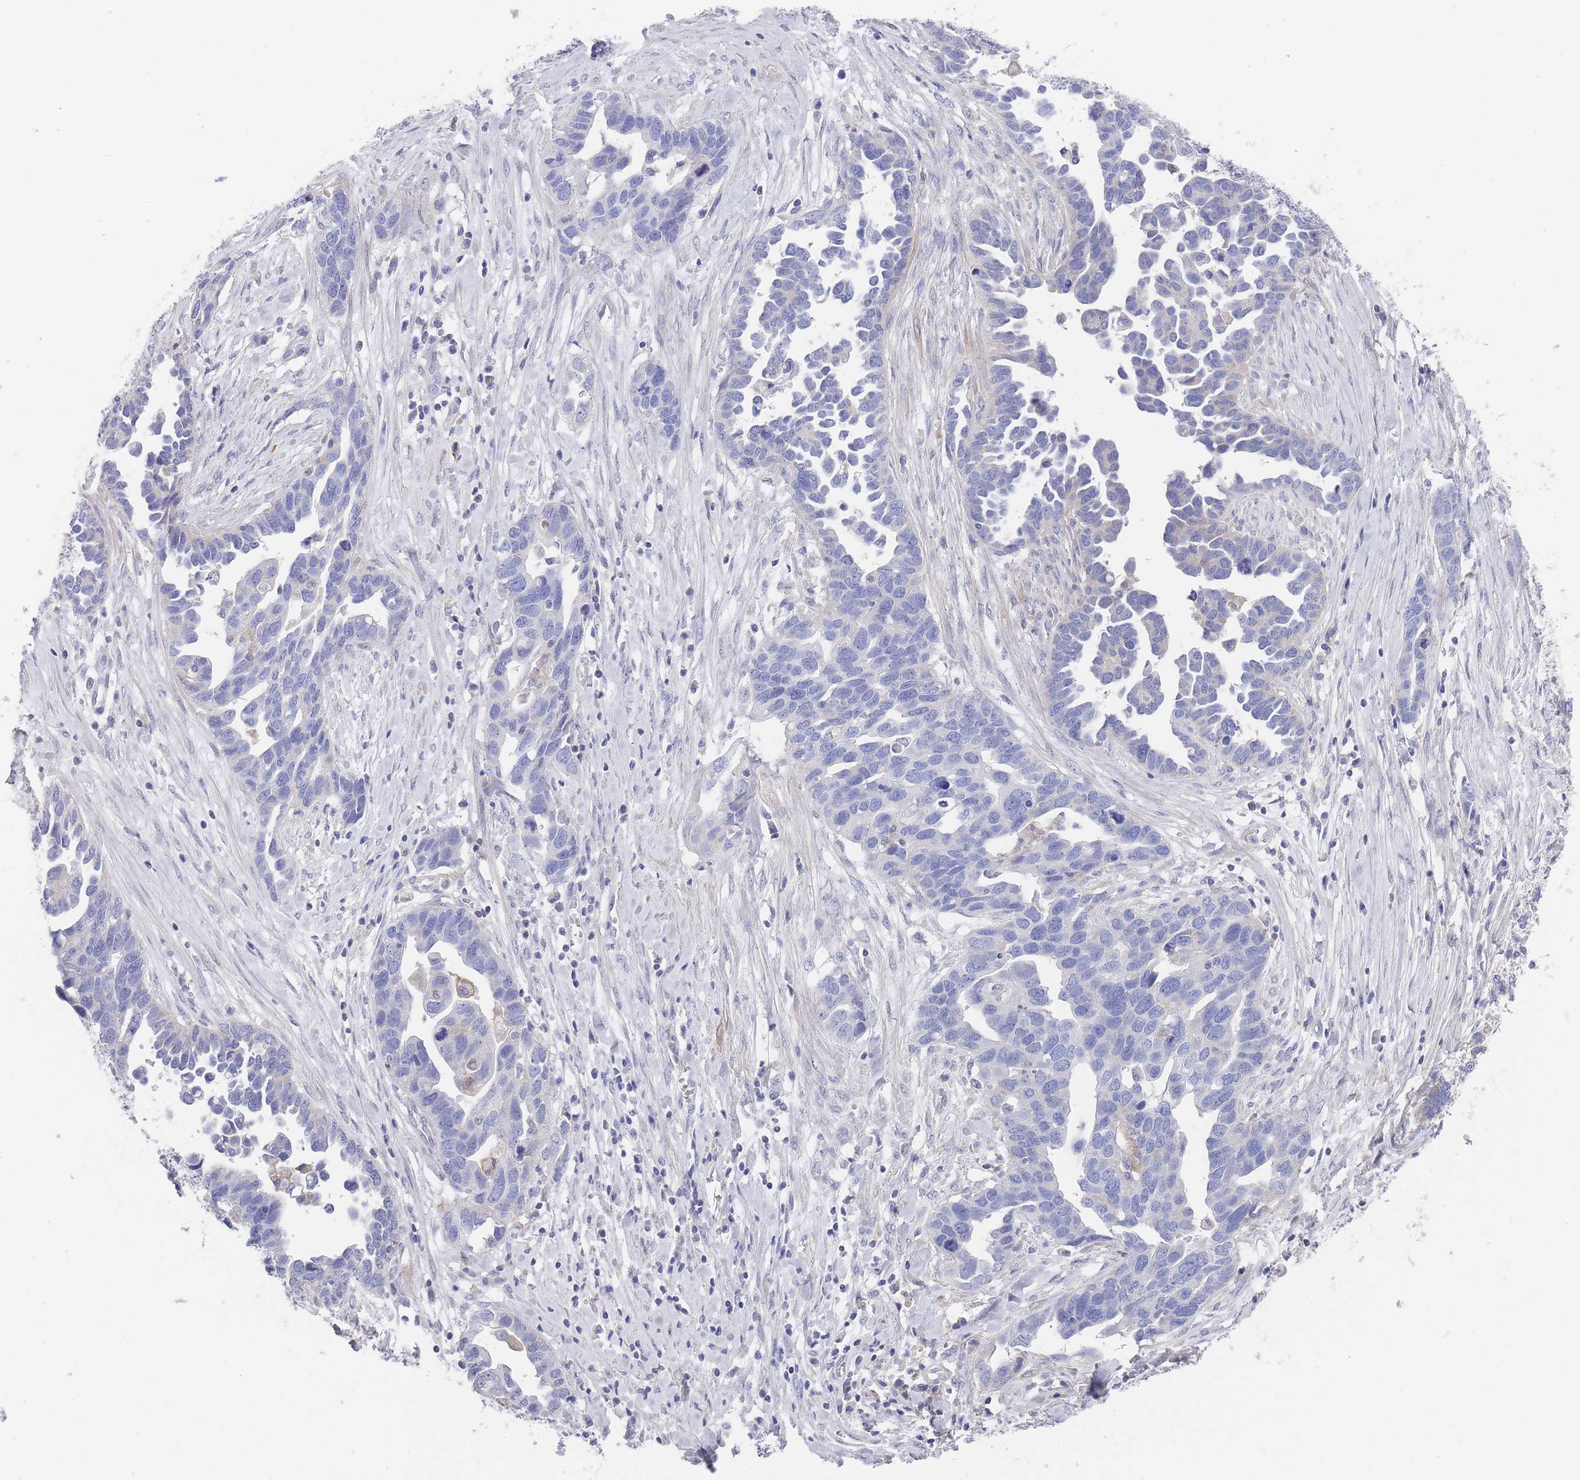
{"staining": {"intensity": "negative", "quantity": "none", "location": "none"}, "tissue": "ovarian cancer", "cell_type": "Tumor cells", "image_type": "cancer", "snomed": [{"axis": "morphology", "description": "Cystadenocarcinoma, serous, NOS"}, {"axis": "topography", "description": "Ovary"}], "caption": "The immunohistochemistry (IHC) micrograph has no significant positivity in tumor cells of serous cystadenocarcinoma (ovarian) tissue.", "gene": "SCCPDH", "patient": {"sex": "female", "age": 54}}